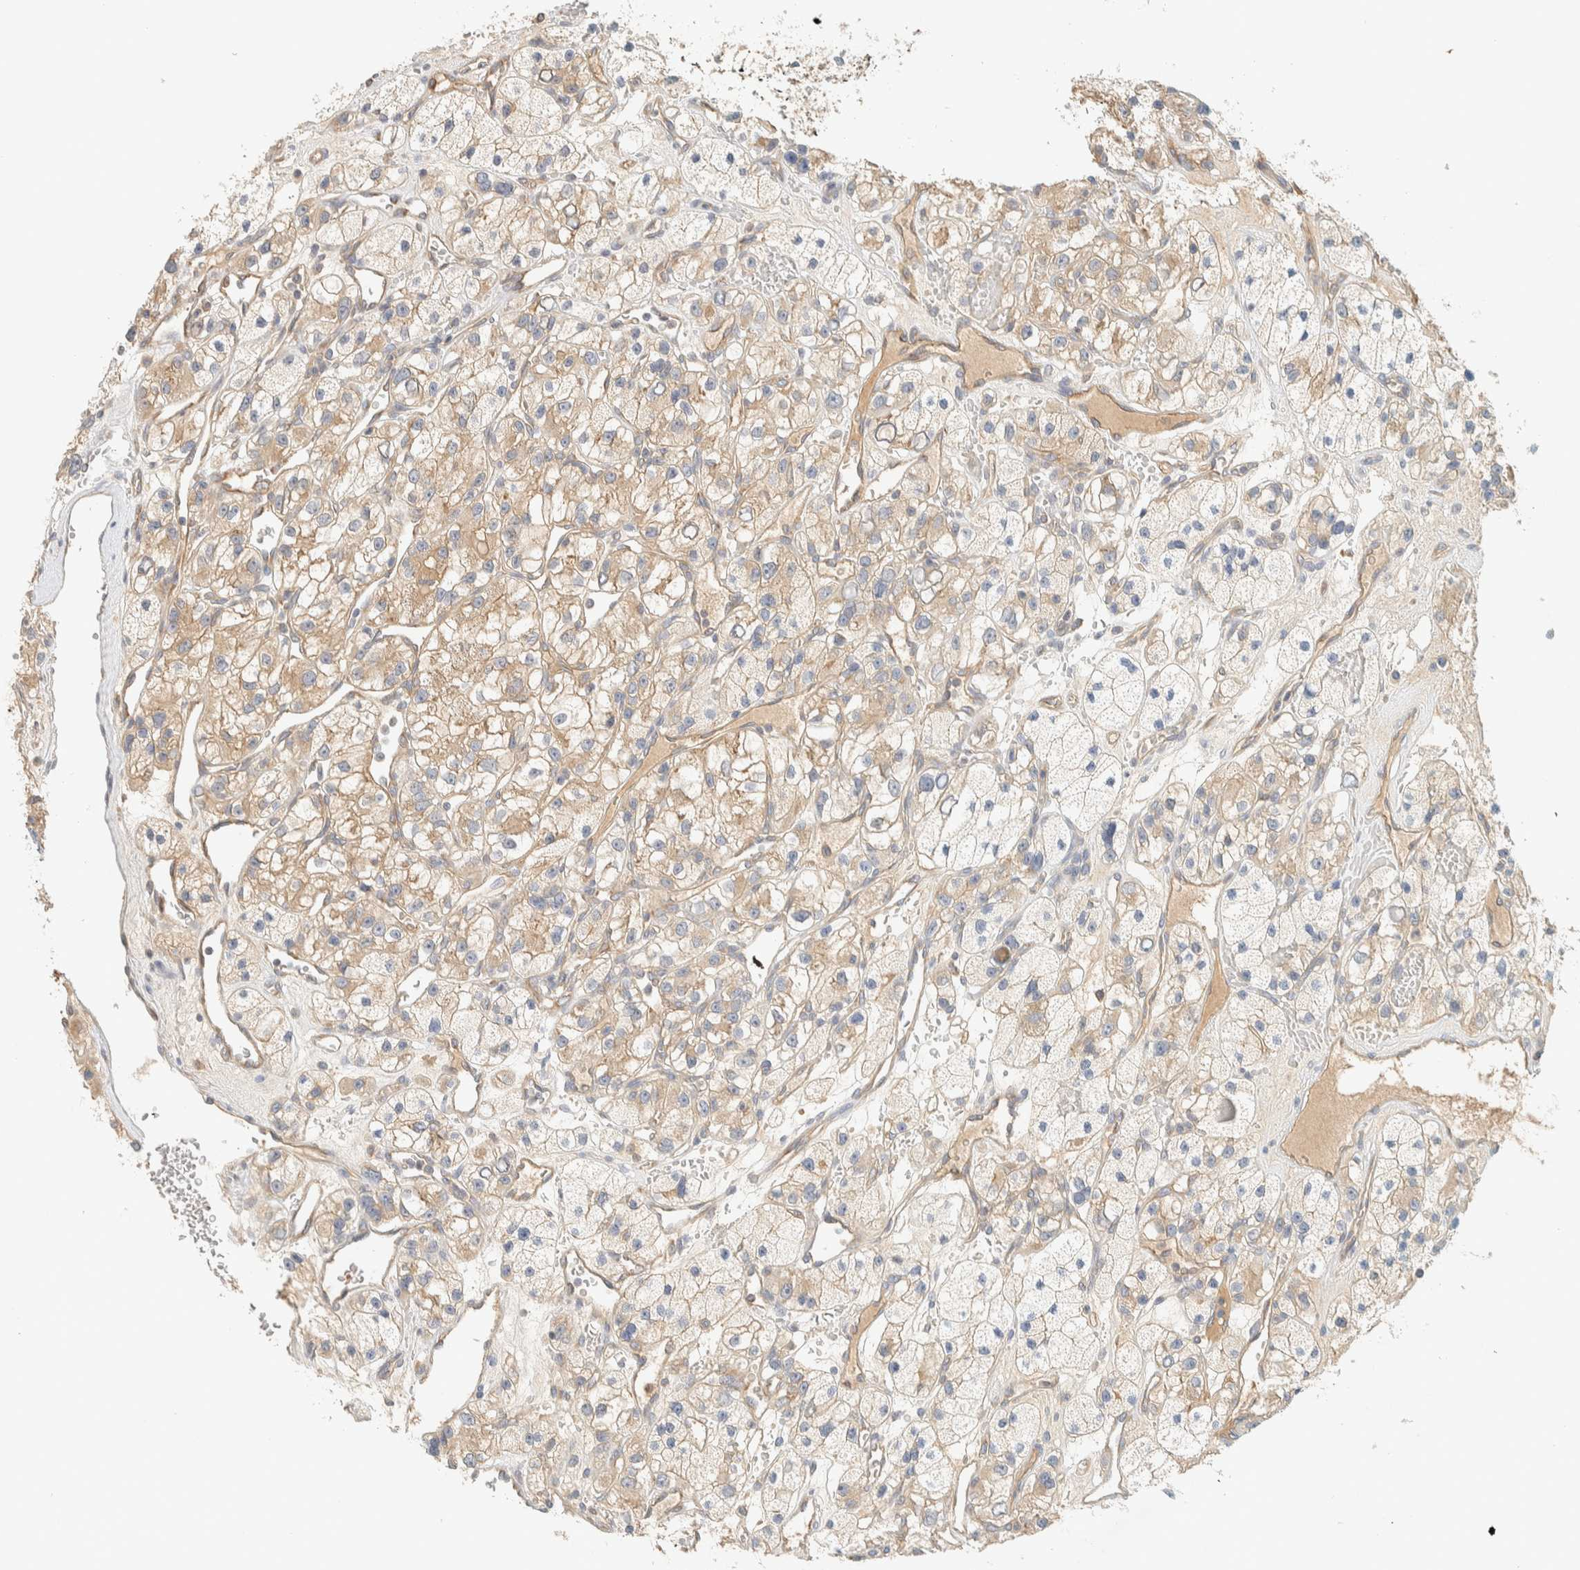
{"staining": {"intensity": "weak", "quantity": "25%-75%", "location": "cytoplasmic/membranous"}, "tissue": "renal cancer", "cell_type": "Tumor cells", "image_type": "cancer", "snomed": [{"axis": "morphology", "description": "Adenocarcinoma, NOS"}, {"axis": "topography", "description": "Kidney"}], "caption": "This is an image of immunohistochemistry staining of renal adenocarcinoma, which shows weak staining in the cytoplasmic/membranous of tumor cells.", "gene": "LIMA1", "patient": {"sex": "female", "age": 57}}